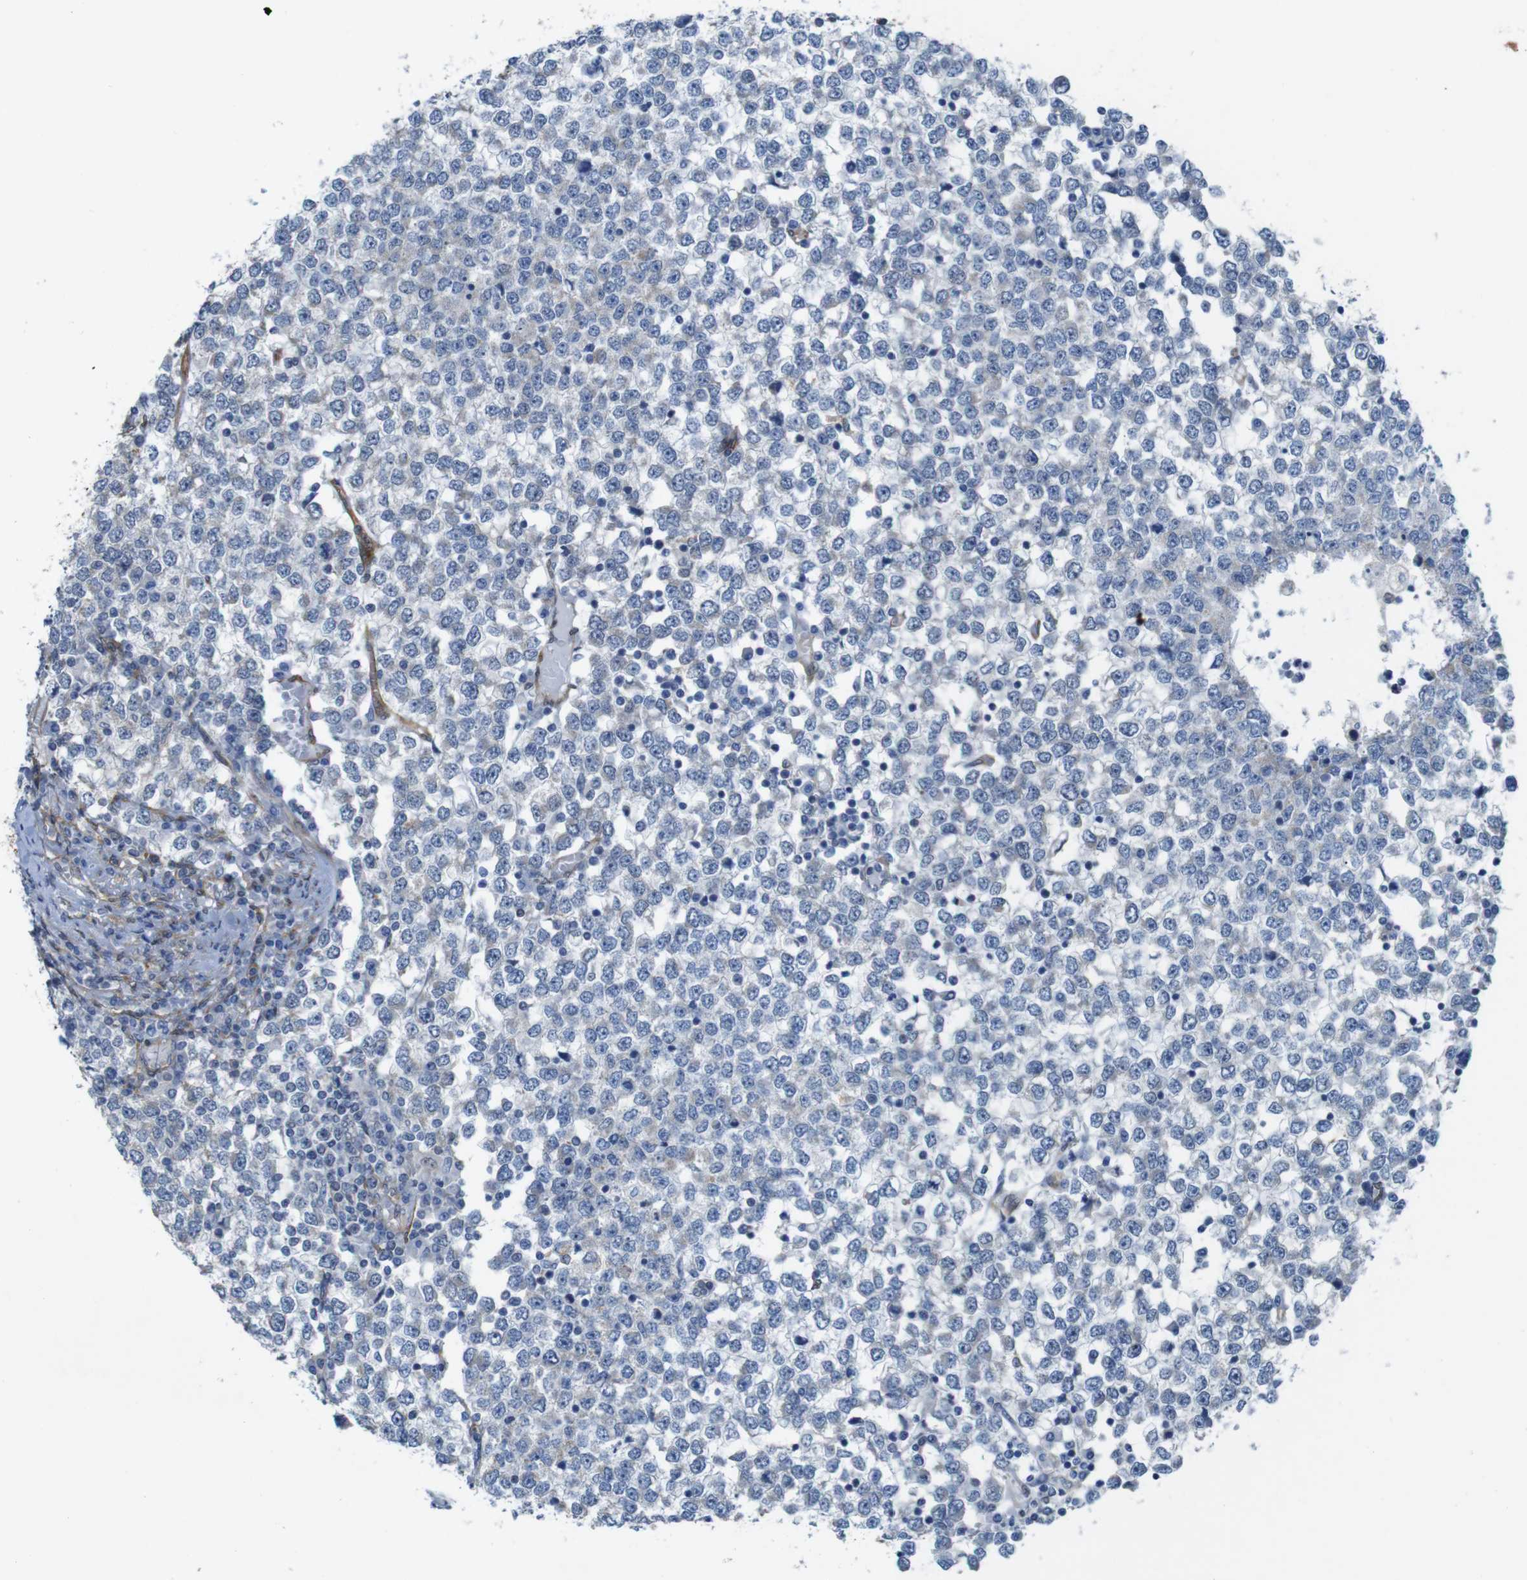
{"staining": {"intensity": "moderate", "quantity": "25%-75%", "location": "cytoplasmic/membranous"}, "tissue": "testis cancer", "cell_type": "Tumor cells", "image_type": "cancer", "snomed": [{"axis": "morphology", "description": "Seminoma, NOS"}, {"axis": "topography", "description": "Testis"}], "caption": "IHC (DAB (3,3'-diaminobenzidine)) staining of testis seminoma exhibits moderate cytoplasmic/membranous protein positivity in approximately 25%-75% of tumor cells.", "gene": "PTGER4", "patient": {"sex": "male", "age": 65}}